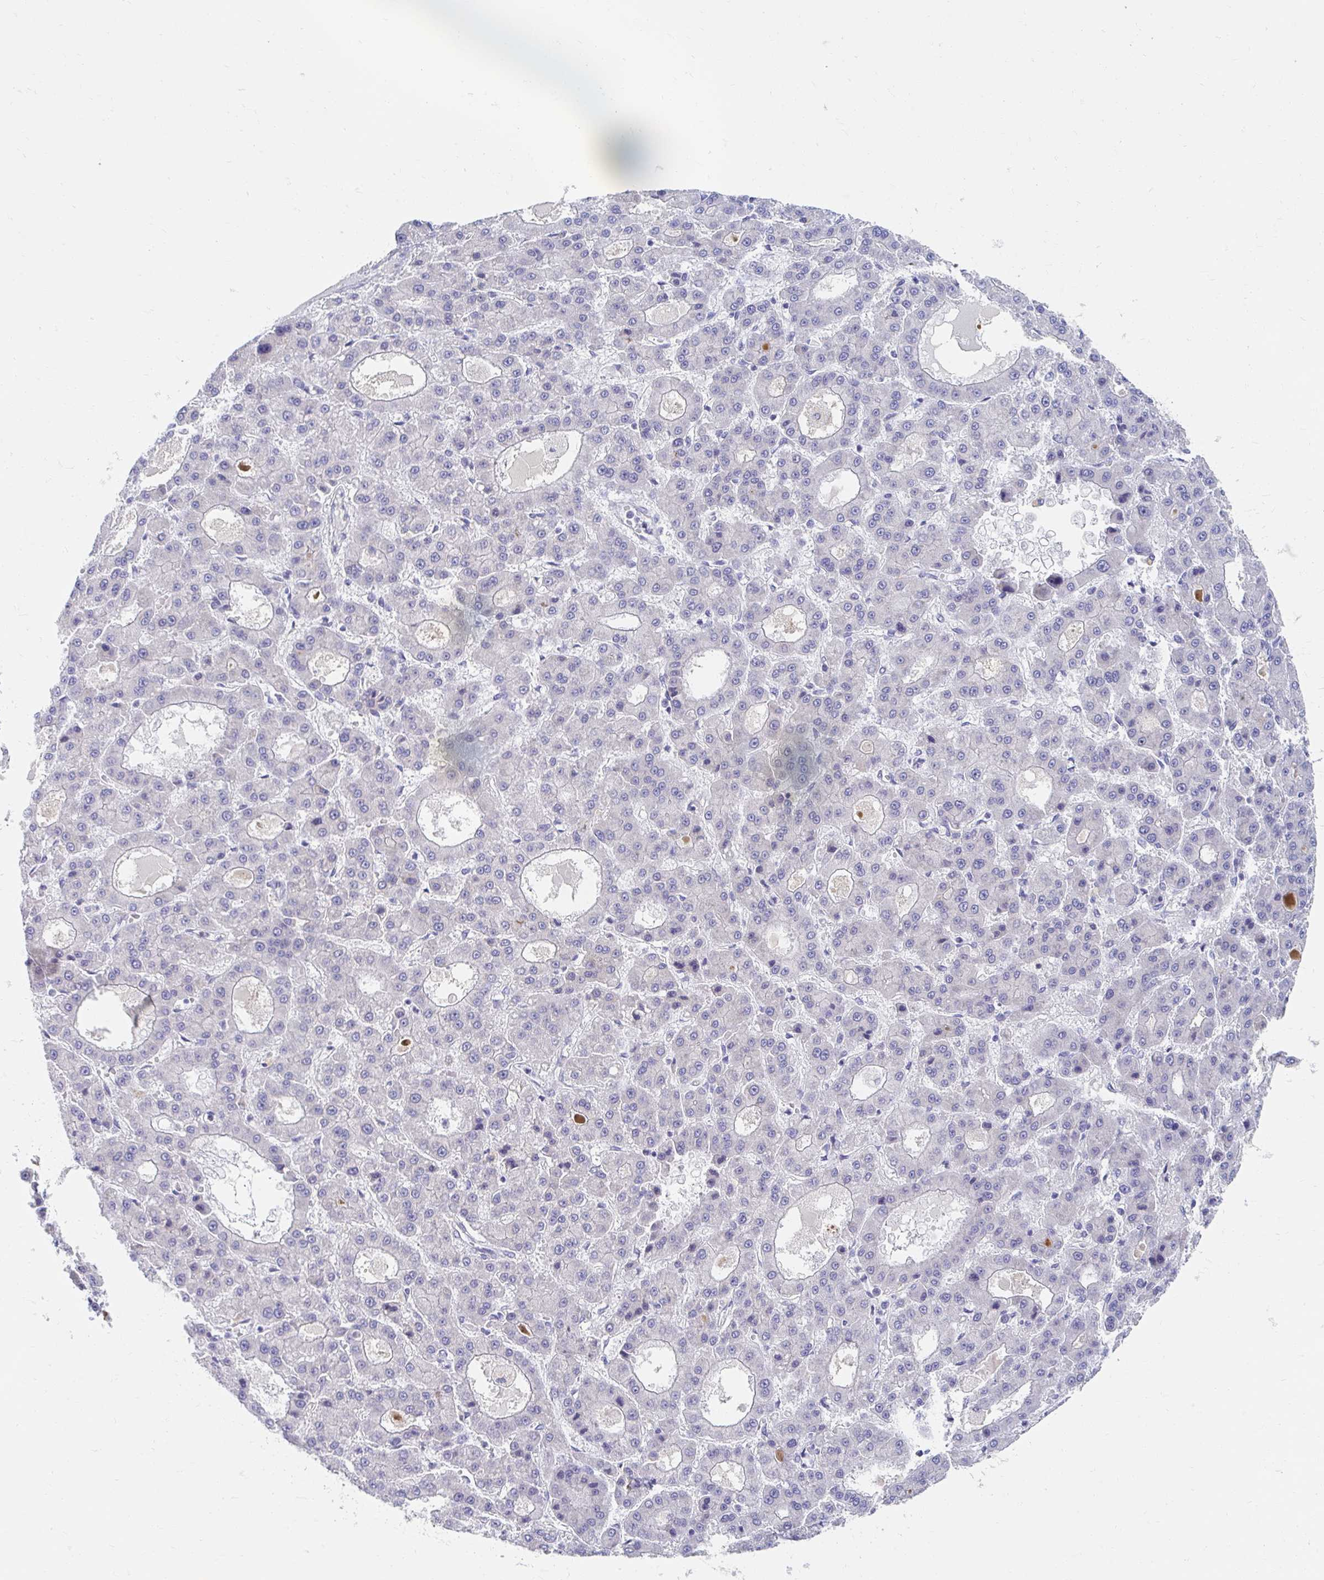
{"staining": {"intensity": "negative", "quantity": "none", "location": "none"}, "tissue": "liver cancer", "cell_type": "Tumor cells", "image_type": "cancer", "snomed": [{"axis": "morphology", "description": "Carcinoma, Hepatocellular, NOS"}, {"axis": "topography", "description": "Liver"}], "caption": "Immunohistochemistry of liver cancer (hepatocellular carcinoma) displays no staining in tumor cells. The staining is performed using DAB brown chromogen with nuclei counter-stained in using hematoxylin.", "gene": "MYLK2", "patient": {"sex": "male", "age": 70}}